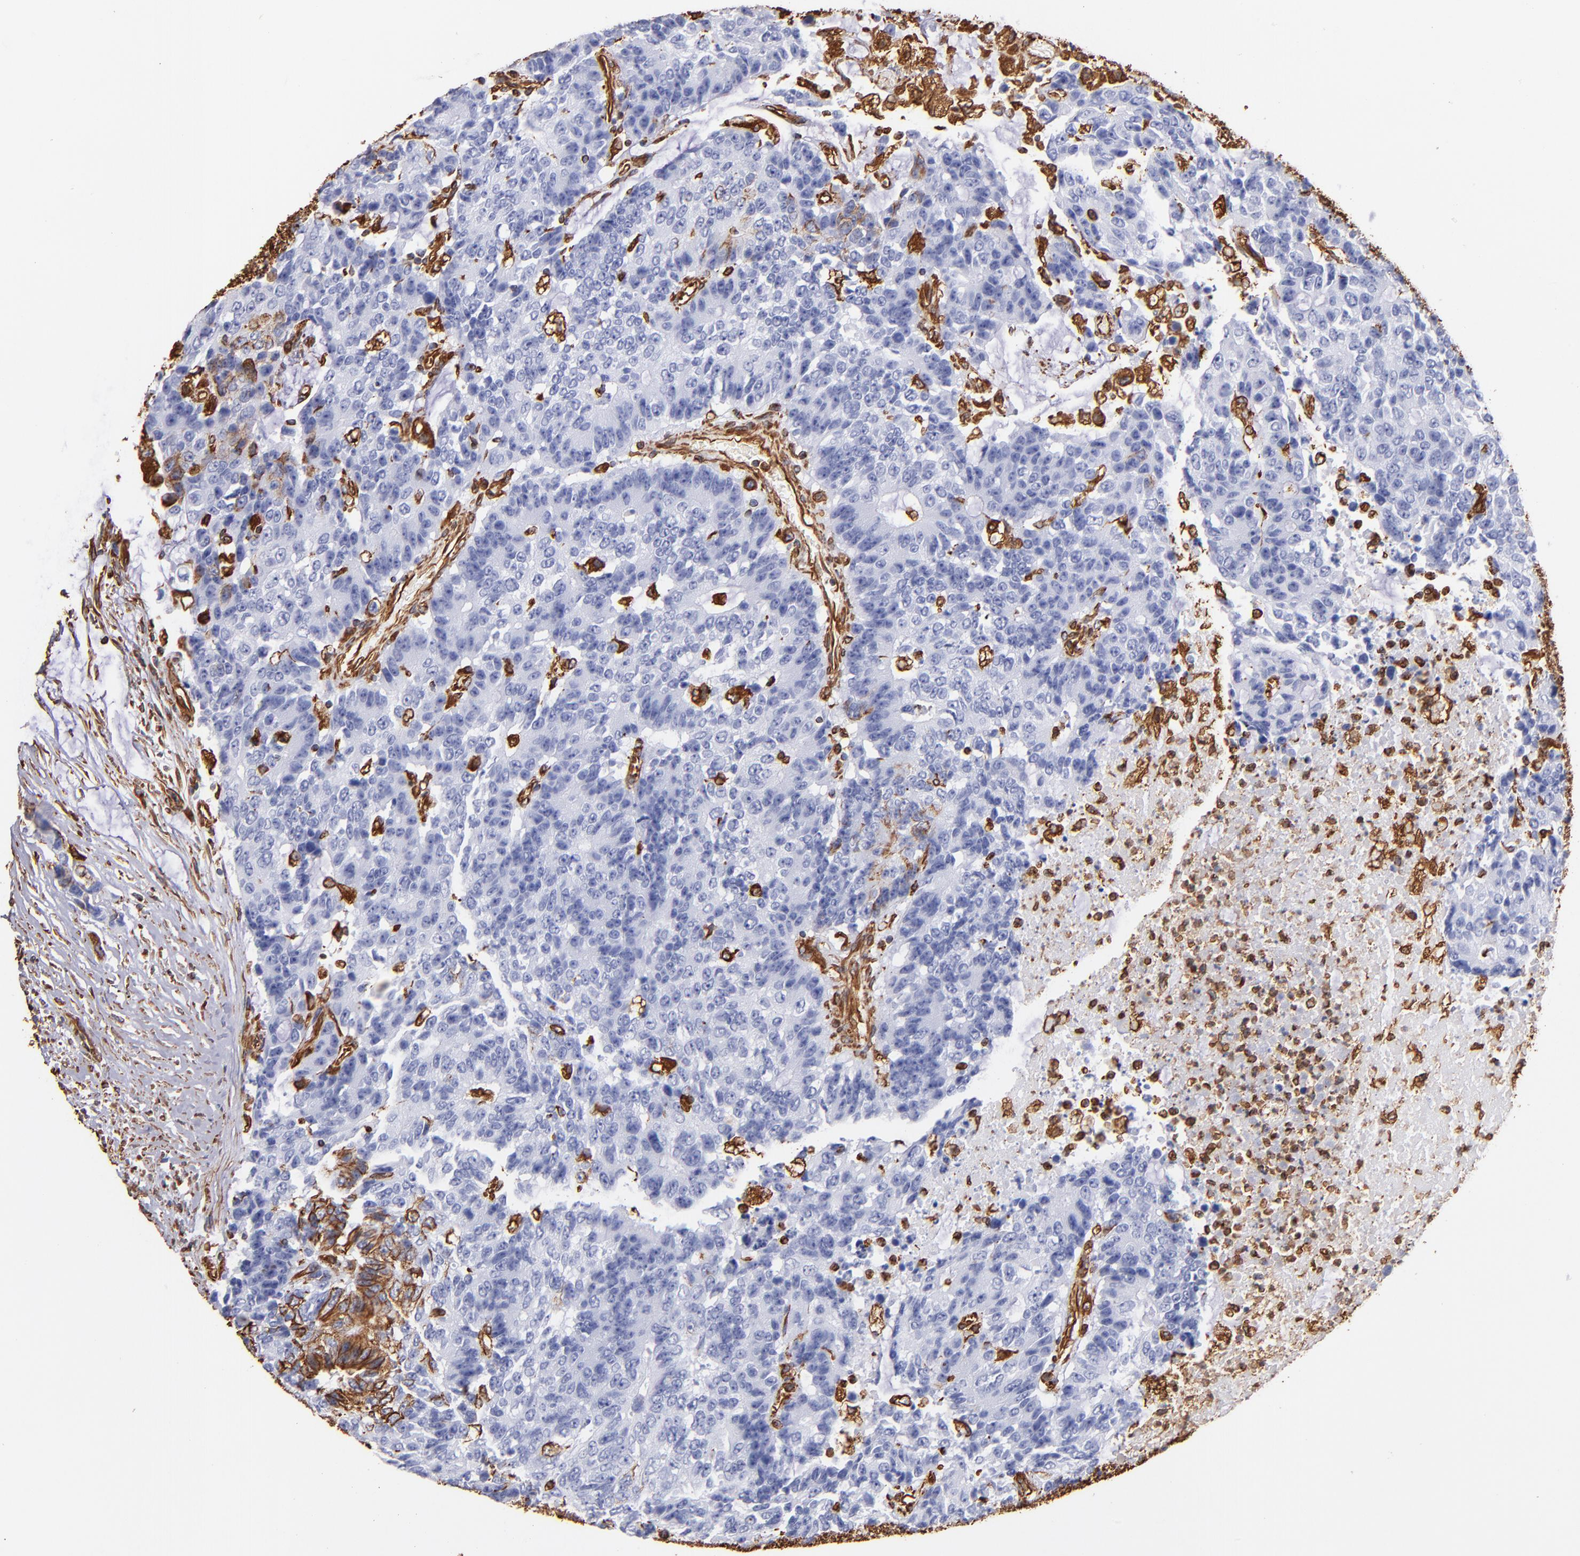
{"staining": {"intensity": "negative", "quantity": "none", "location": "none"}, "tissue": "colorectal cancer", "cell_type": "Tumor cells", "image_type": "cancer", "snomed": [{"axis": "morphology", "description": "Adenocarcinoma, NOS"}, {"axis": "topography", "description": "Colon"}], "caption": "High magnification brightfield microscopy of adenocarcinoma (colorectal) stained with DAB (3,3'-diaminobenzidine) (brown) and counterstained with hematoxylin (blue): tumor cells show no significant expression.", "gene": "VIM", "patient": {"sex": "female", "age": 86}}